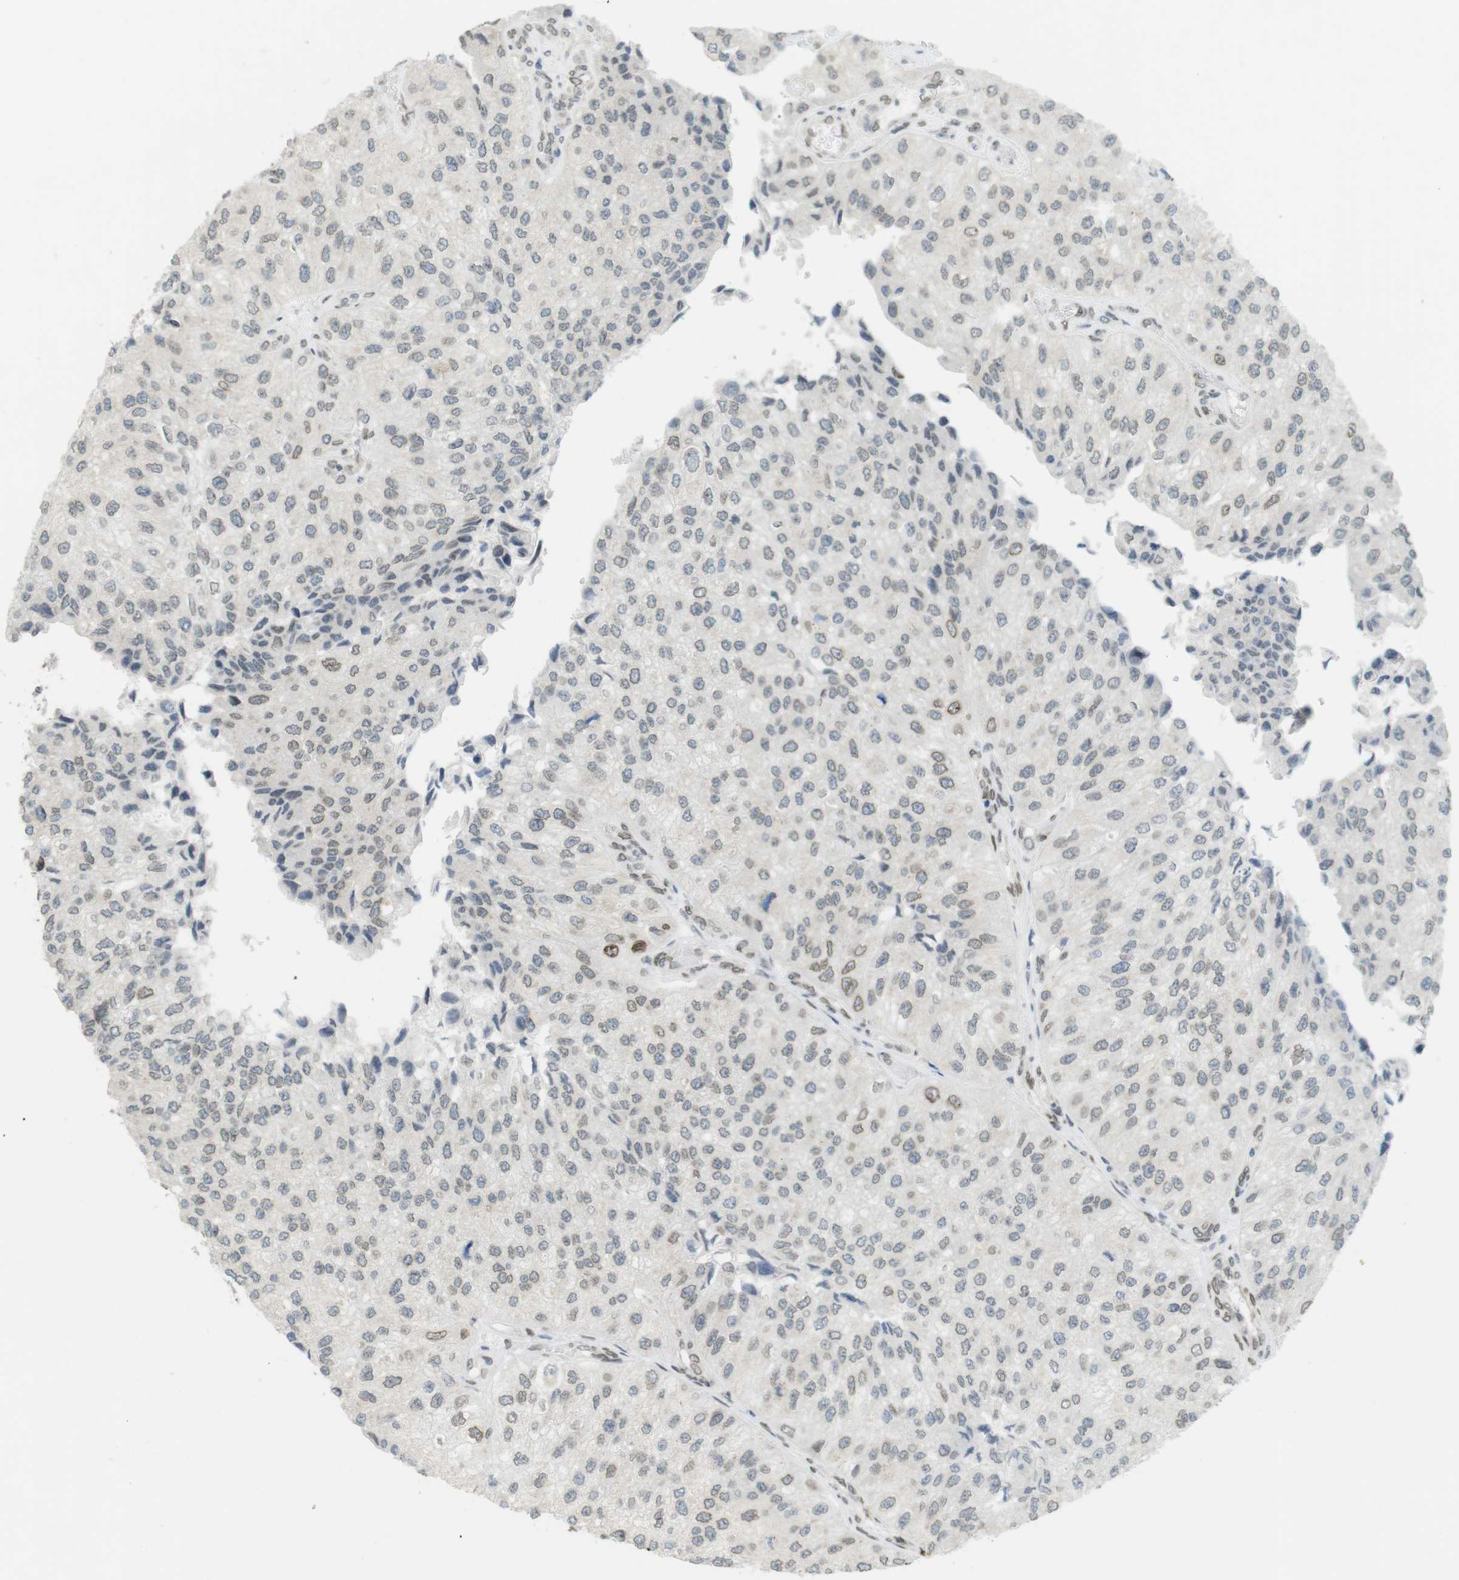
{"staining": {"intensity": "weak", "quantity": ">75%", "location": "cytoplasmic/membranous,nuclear"}, "tissue": "urothelial cancer", "cell_type": "Tumor cells", "image_type": "cancer", "snomed": [{"axis": "morphology", "description": "Urothelial carcinoma, High grade"}, {"axis": "topography", "description": "Kidney"}, {"axis": "topography", "description": "Urinary bladder"}], "caption": "Immunohistochemical staining of human urothelial cancer reveals low levels of weak cytoplasmic/membranous and nuclear protein staining in about >75% of tumor cells.", "gene": "ARL6IP6", "patient": {"sex": "male", "age": 77}}